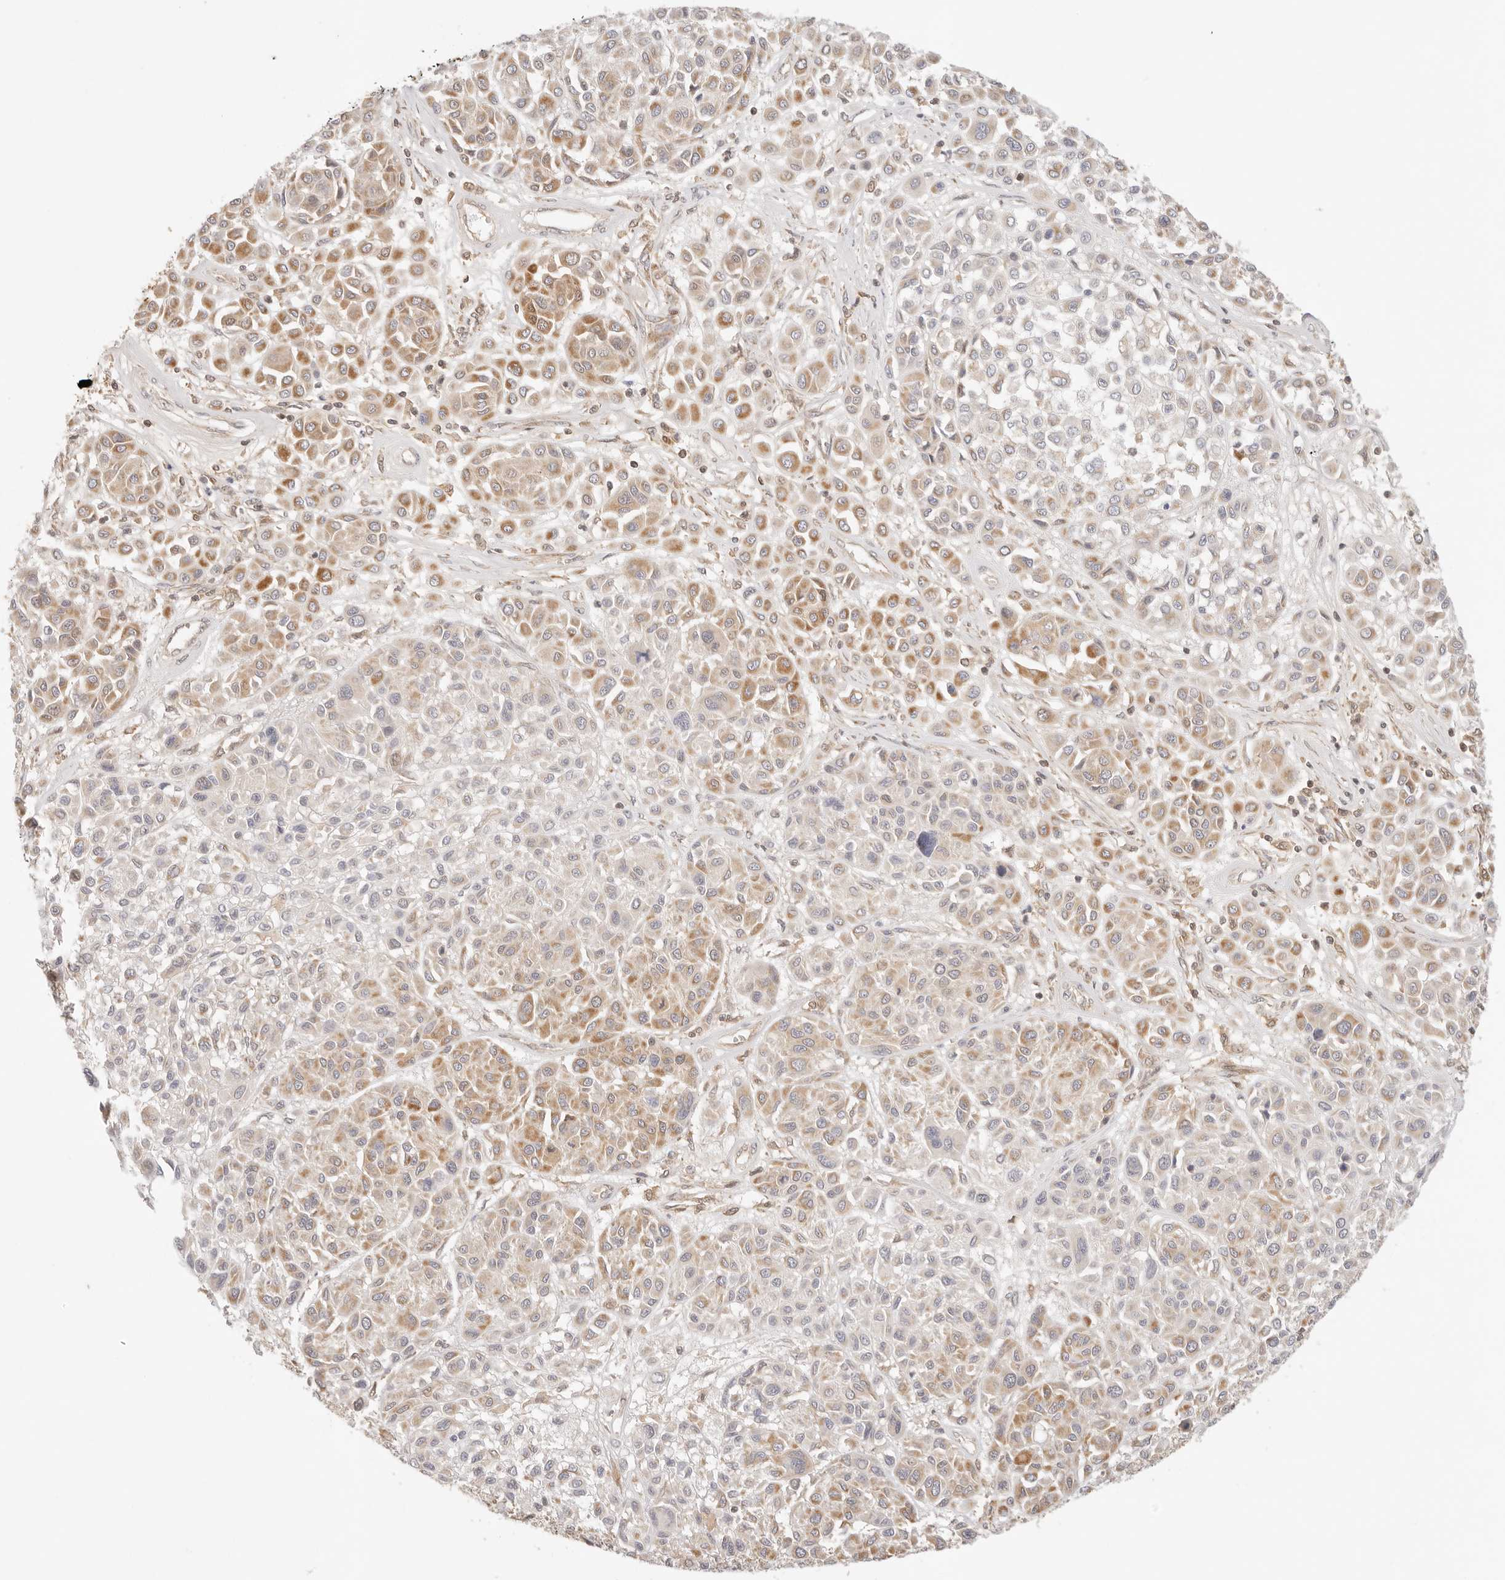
{"staining": {"intensity": "moderate", "quantity": ">75%", "location": "cytoplasmic/membranous"}, "tissue": "melanoma", "cell_type": "Tumor cells", "image_type": "cancer", "snomed": [{"axis": "morphology", "description": "Malignant melanoma, Metastatic site"}, {"axis": "topography", "description": "Soft tissue"}], "caption": "Immunohistochemistry staining of malignant melanoma (metastatic site), which demonstrates medium levels of moderate cytoplasmic/membranous positivity in about >75% of tumor cells indicating moderate cytoplasmic/membranous protein expression. The staining was performed using DAB (3,3'-diaminobenzidine) (brown) for protein detection and nuclei were counterstained in hematoxylin (blue).", "gene": "COA6", "patient": {"sex": "male", "age": 41}}